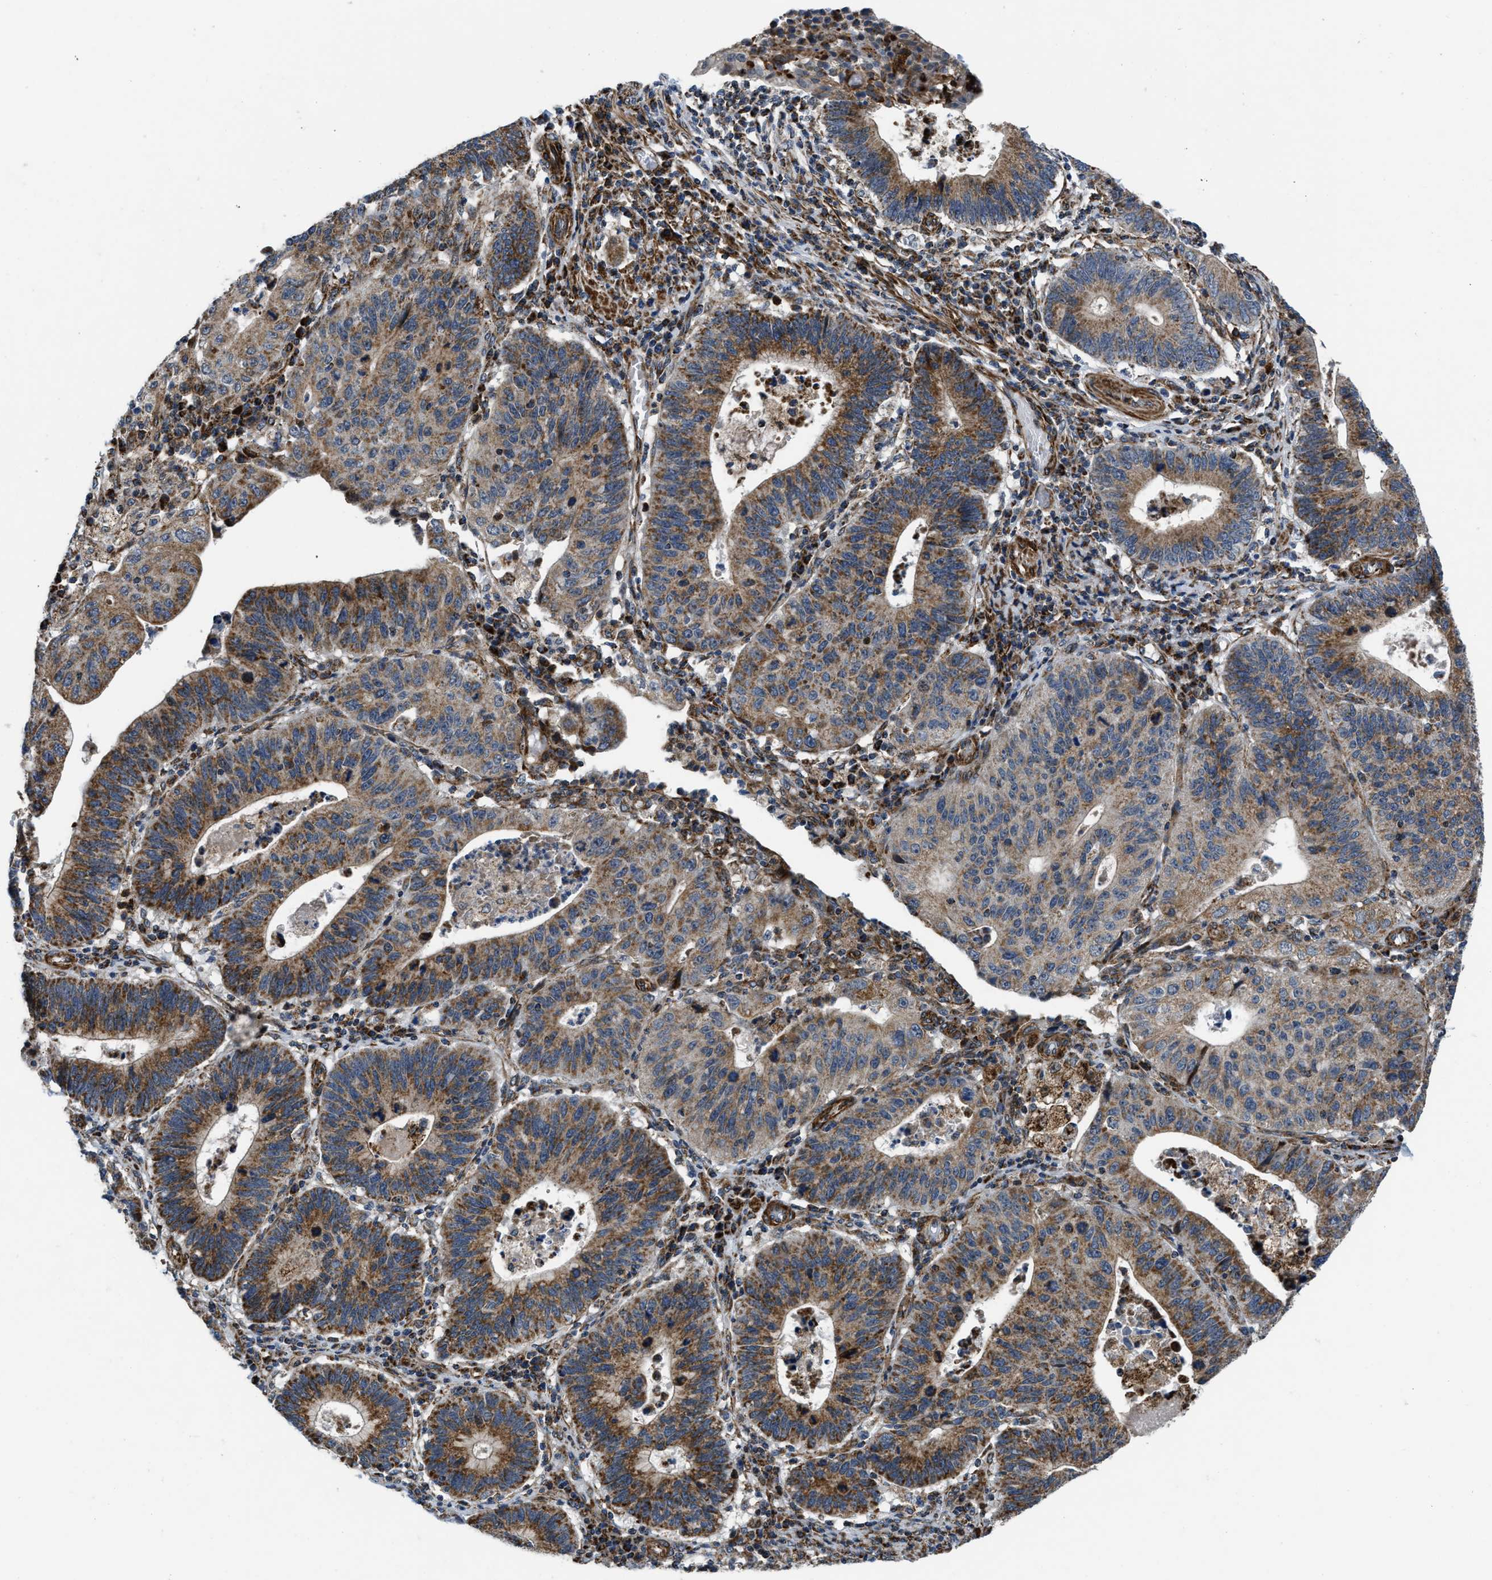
{"staining": {"intensity": "moderate", "quantity": ">75%", "location": "cytoplasmic/membranous"}, "tissue": "stomach cancer", "cell_type": "Tumor cells", "image_type": "cancer", "snomed": [{"axis": "morphology", "description": "Adenocarcinoma, NOS"}, {"axis": "topography", "description": "Stomach"}], "caption": "A brown stain highlights moderate cytoplasmic/membranous expression of a protein in stomach cancer (adenocarcinoma) tumor cells.", "gene": "GSDME", "patient": {"sex": "male", "age": 59}}